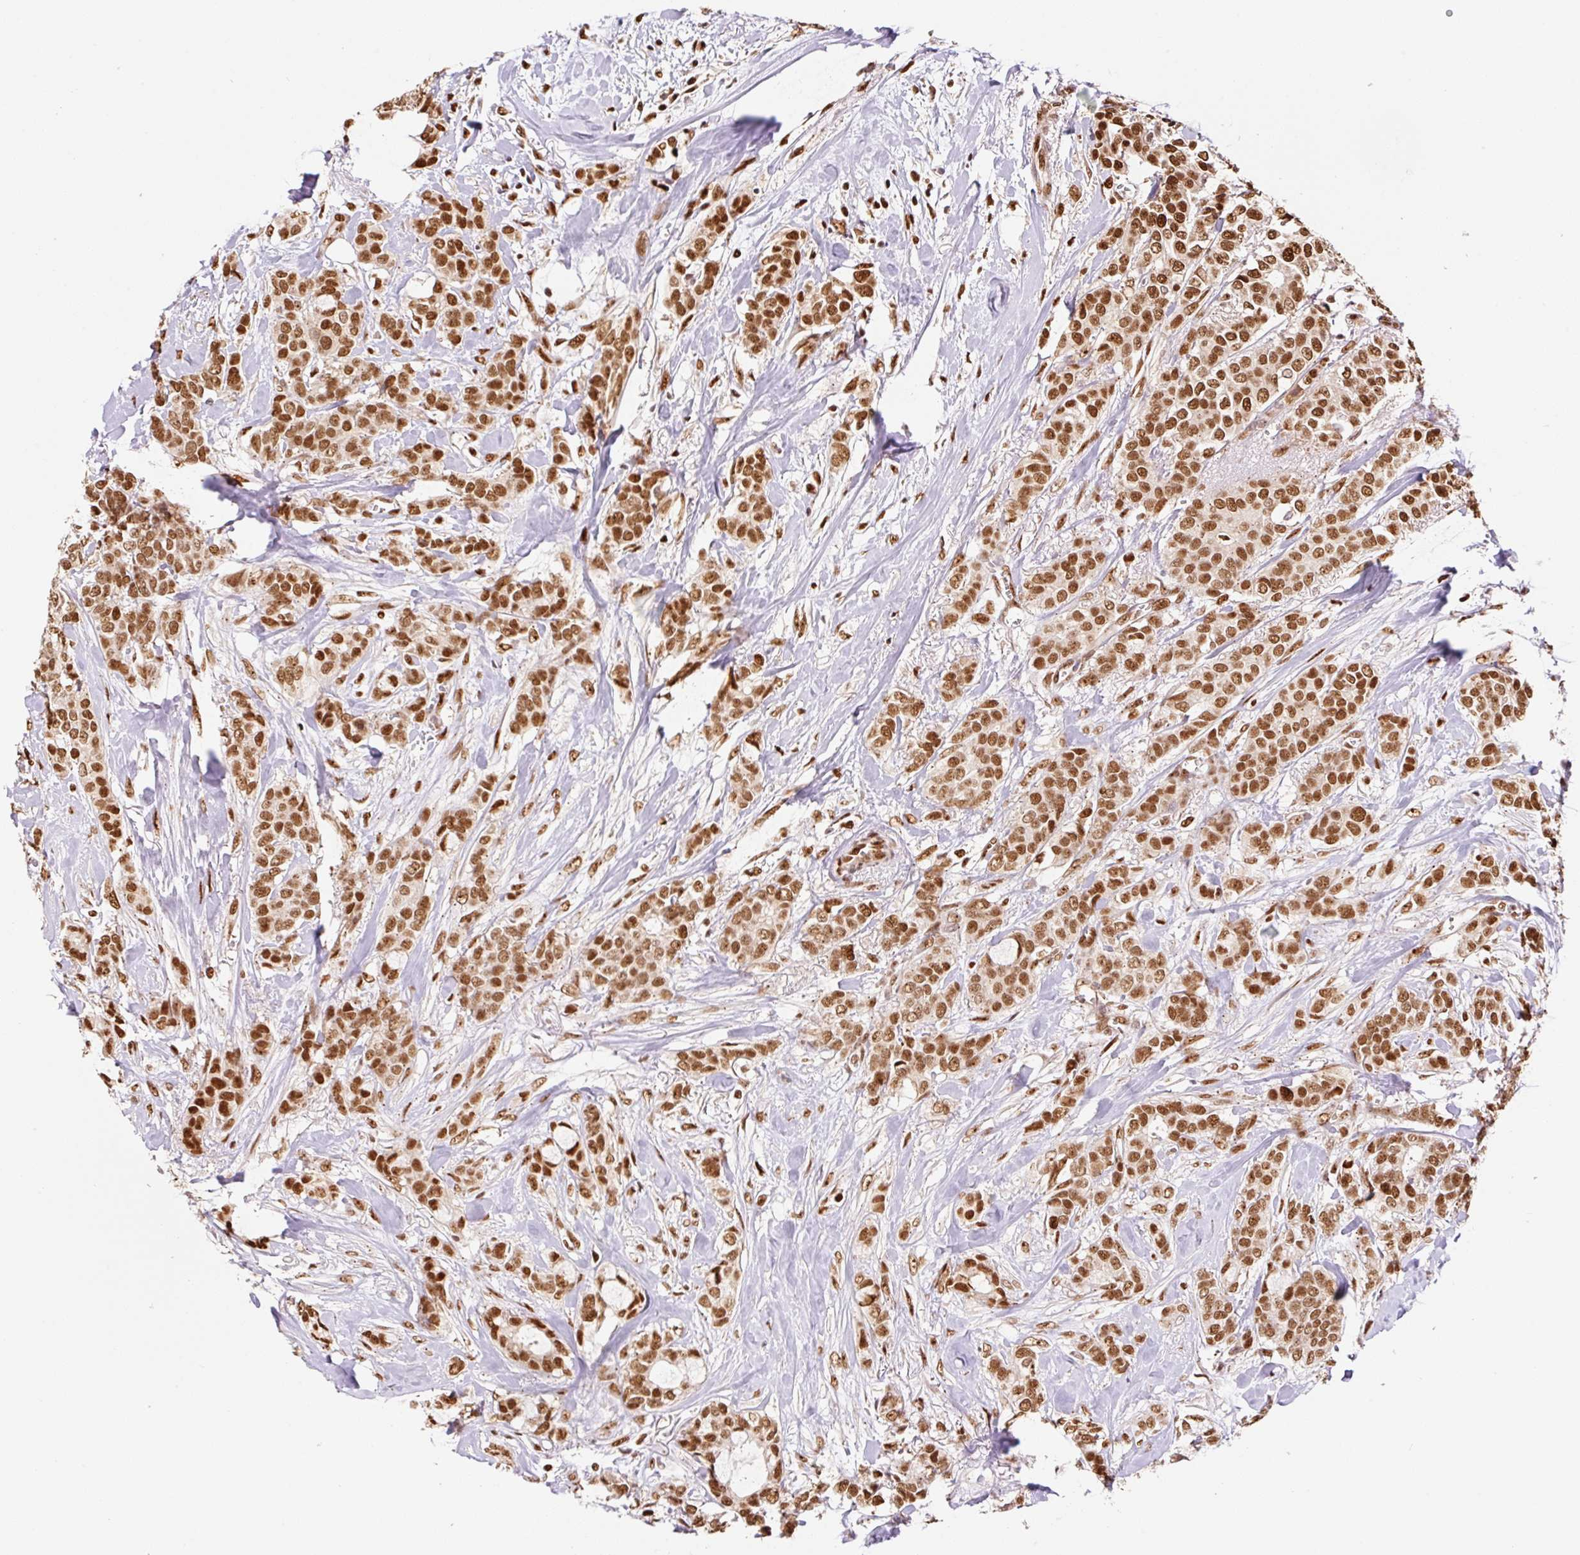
{"staining": {"intensity": "strong", "quantity": ">75%", "location": "nuclear"}, "tissue": "breast cancer", "cell_type": "Tumor cells", "image_type": "cancer", "snomed": [{"axis": "morphology", "description": "Duct carcinoma"}, {"axis": "topography", "description": "Breast"}], "caption": "DAB immunohistochemical staining of human breast intraductal carcinoma displays strong nuclear protein expression in about >75% of tumor cells.", "gene": "GPR139", "patient": {"sex": "female", "age": 84}}